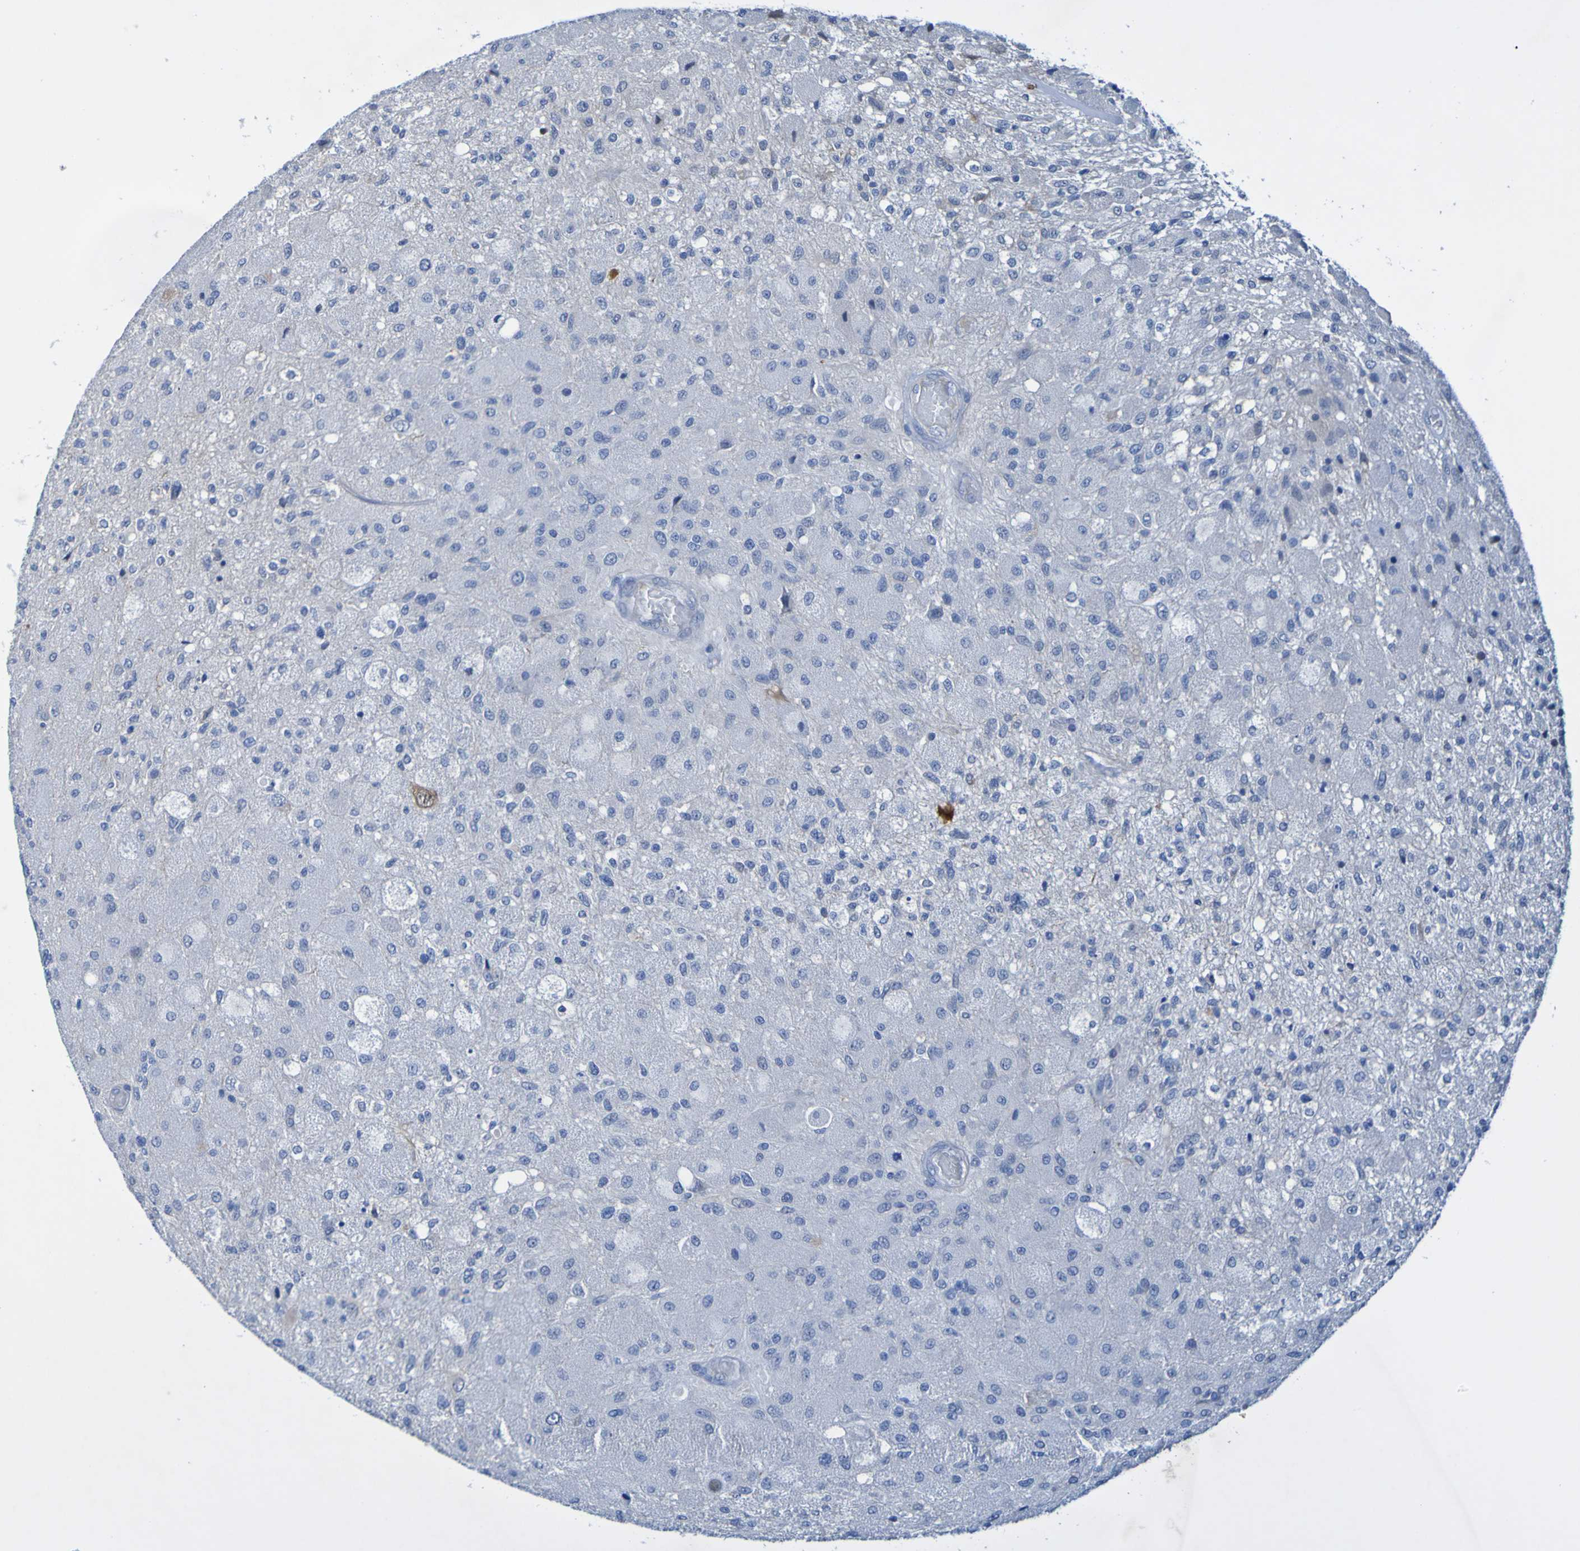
{"staining": {"intensity": "negative", "quantity": "none", "location": "none"}, "tissue": "glioma", "cell_type": "Tumor cells", "image_type": "cancer", "snomed": [{"axis": "morphology", "description": "Normal tissue, NOS"}, {"axis": "morphology", "description": "Glioma, malignant, High grade"}, {"axis": "topography", "description": "Cerebral cortex"}], "caption": "High magnification brightfield microscopy of malignant glioma (high-grade) stained with DAB (3,3'-diaminobenzidine) (brown) and counterstained with hematoxylin (blue): tumor cells show no significant staining.", "gene": "ACMSD", "patient": {"sex": "male", "age": 77}}